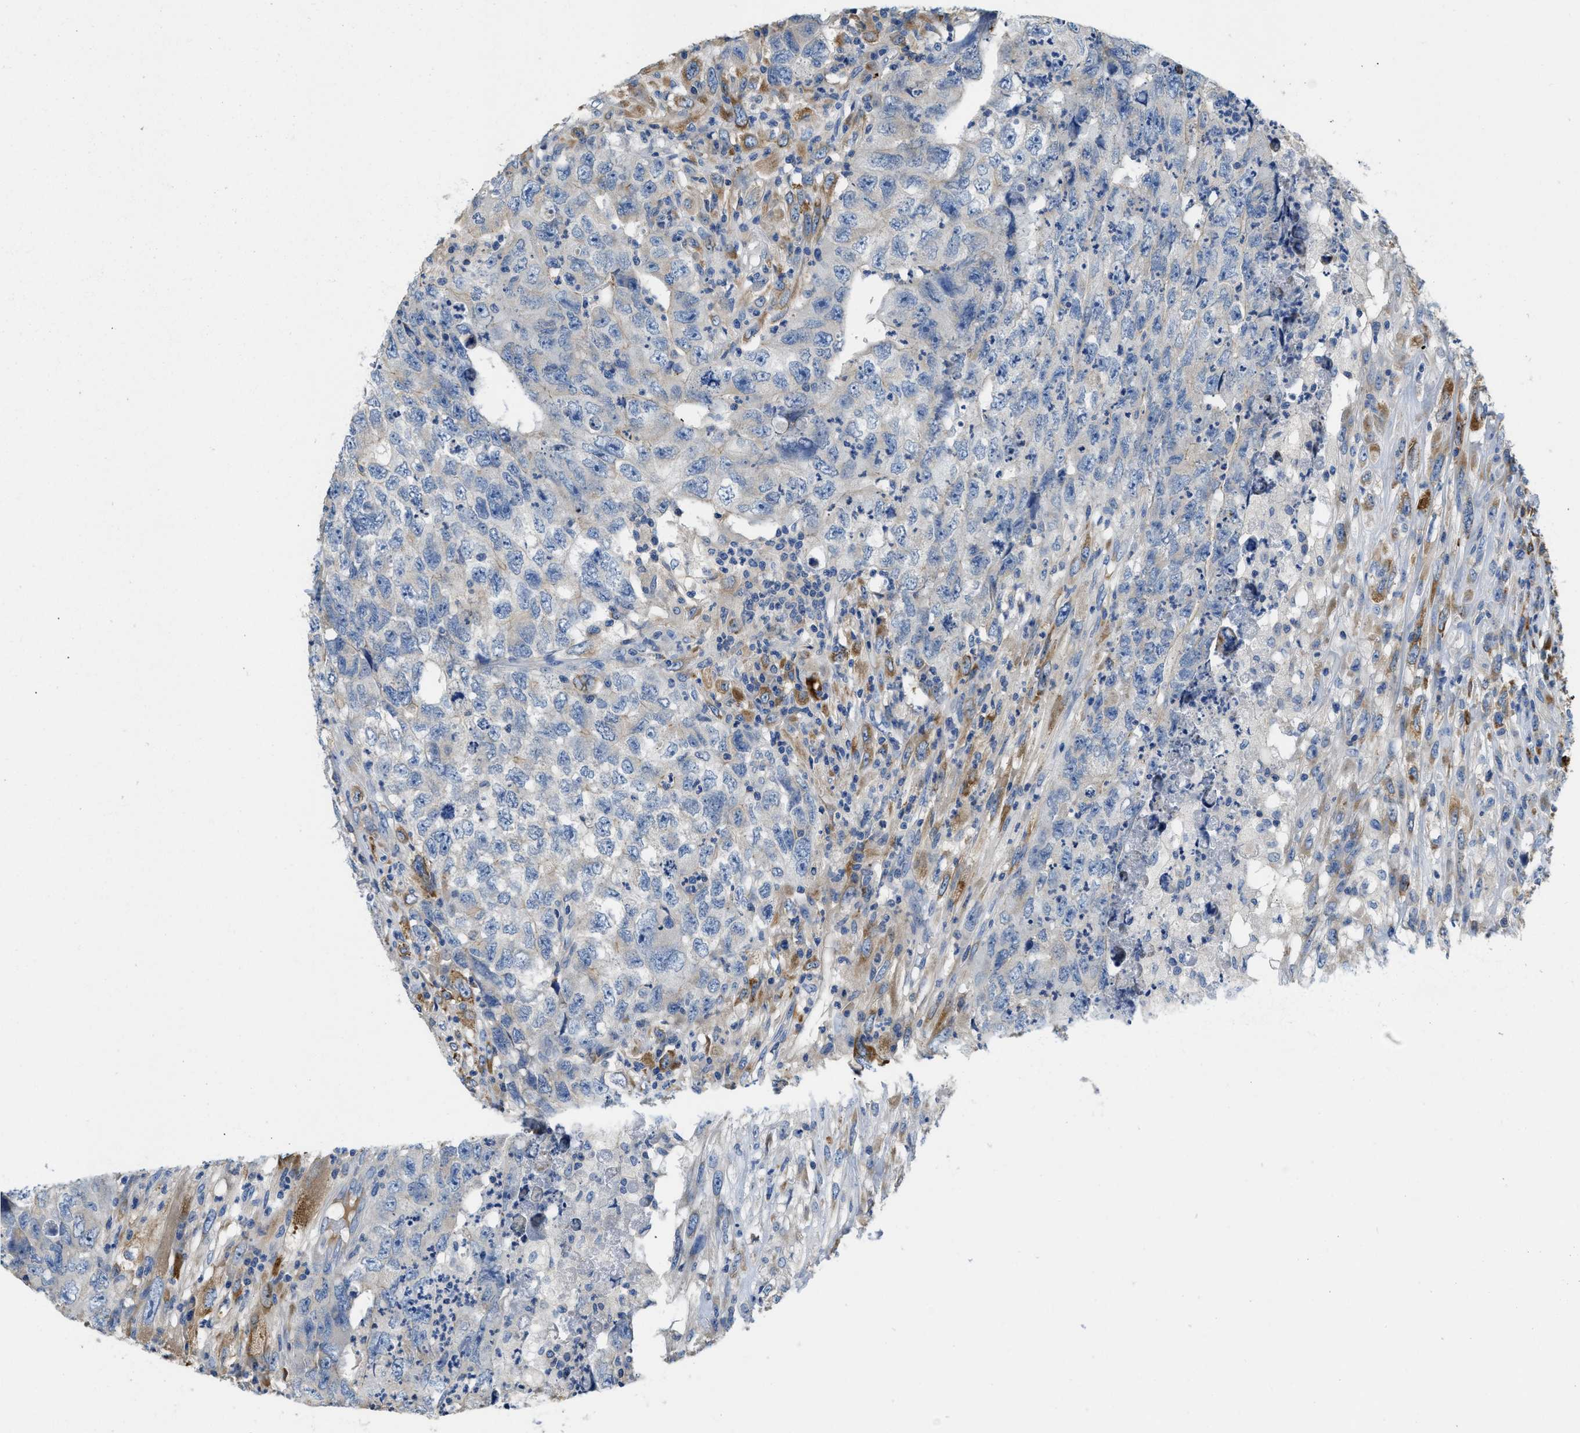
{"staining": {"intensity": "moderate", "quantity": "<25%", "location": "cytoplasmic/membranous"}, "tissue": "testis cancer", "cell_type": "Tumor cells", "image_type": "cancer", "snomed": [{"axis": "morphology", "description": "Carcinoma, Embryonal, NOS"}, {"axis": "topography", "description": "Testis"}], "caption": "This photomicrograph demonstrates immunohistochemistry (IHC) staining of testis cancer (embryonal carcinoma), with low moderate cytoplasmic/membranous expression in about <25% of tumor cells.", "gene": "C1S", "patient": {"sex": "male", "age": 32}}